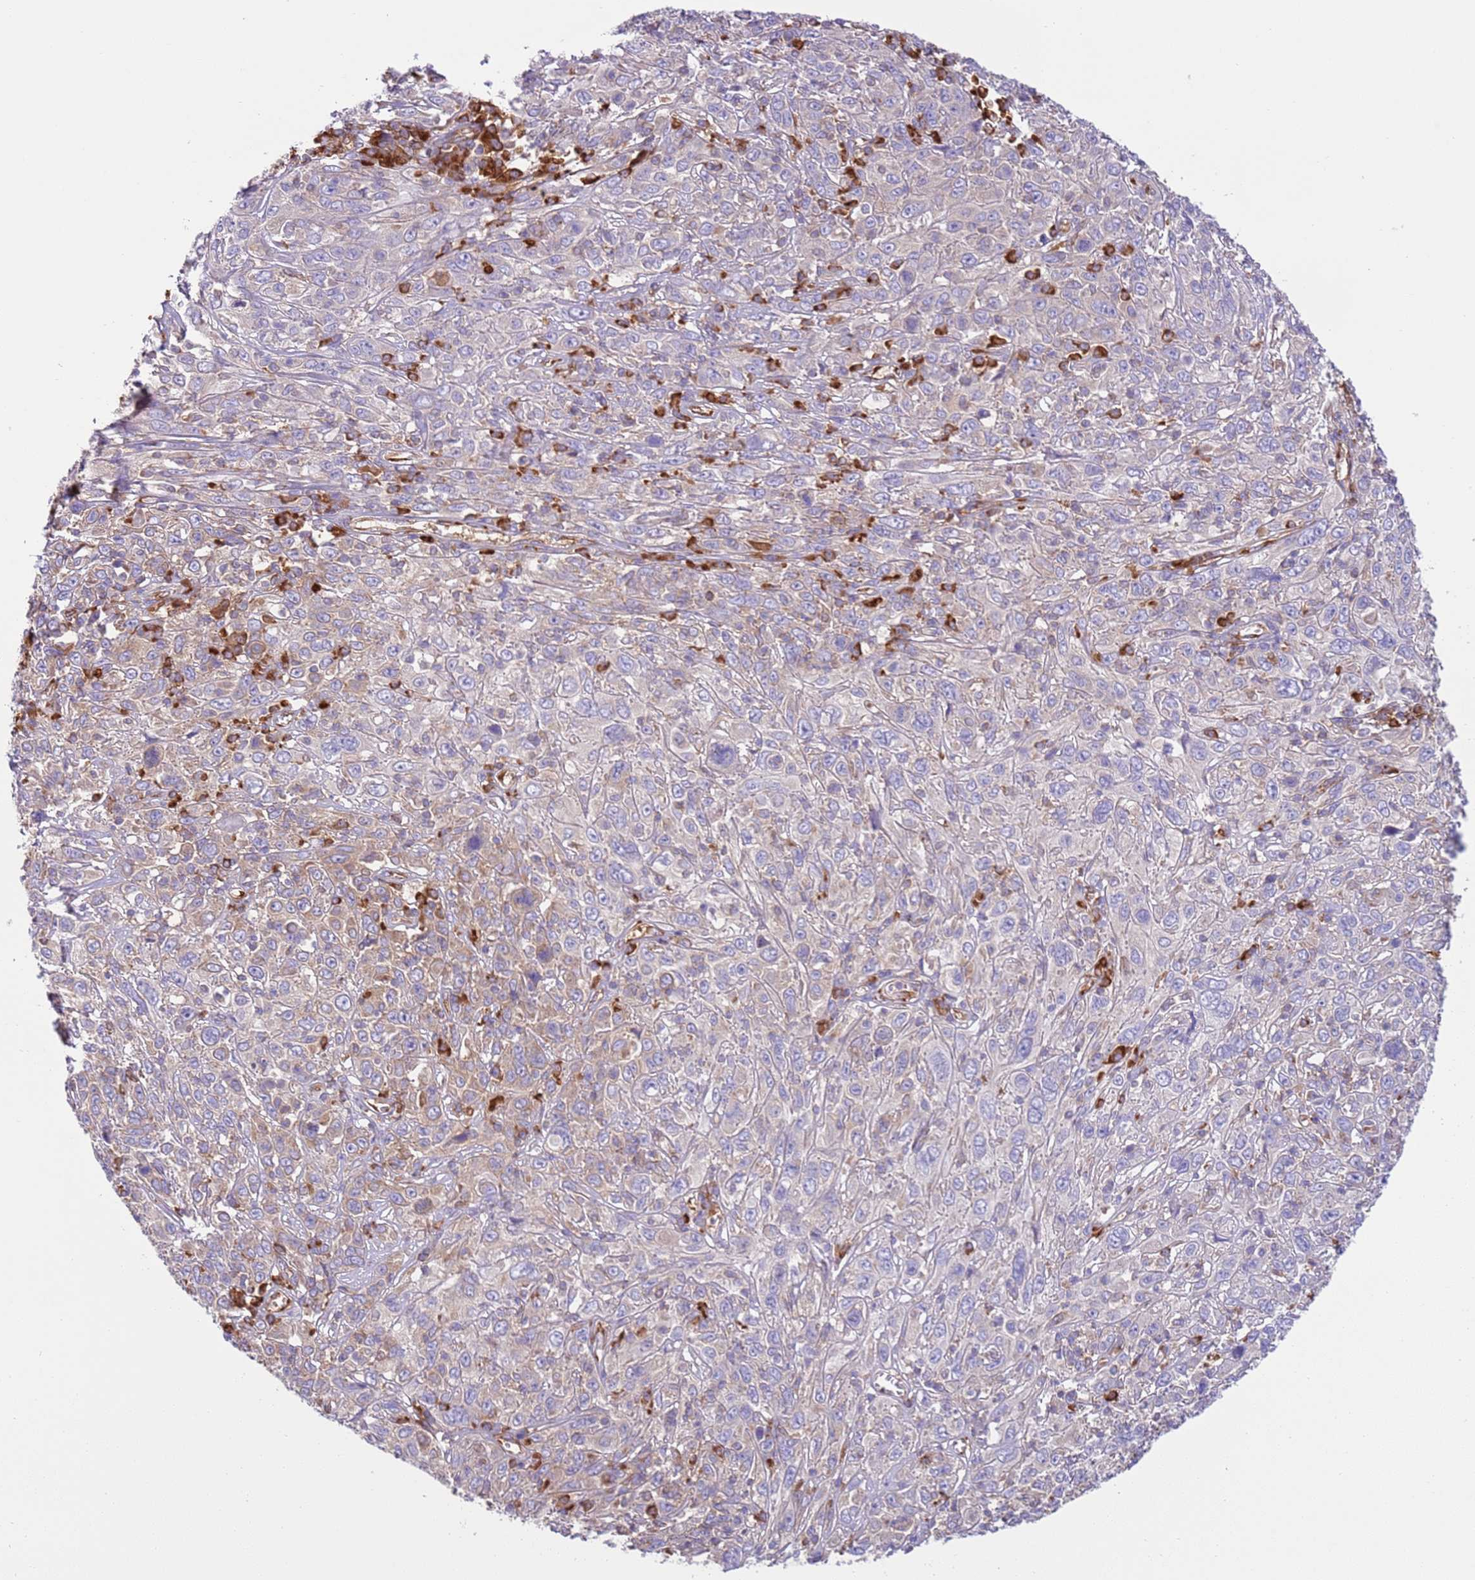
{"staining": {"intensity": "negative", "quantity": "none", "location": "none"}, "tissue": "cervical cancer", "cell_type": "Tumor cells", "image_type": "cancer", "snomed": [{"axis": "morphology", "description": "Squamous cell carcinoma, NOS"}, {"axis": "topography", "description": "Cervix"}], "caption": "Immunohistochemical staining of cervical squamous cell carcinoma shows no significant expression in tumor cells.", "gene": "VARS1", "patient": {"sex": "female", "age": 46}}